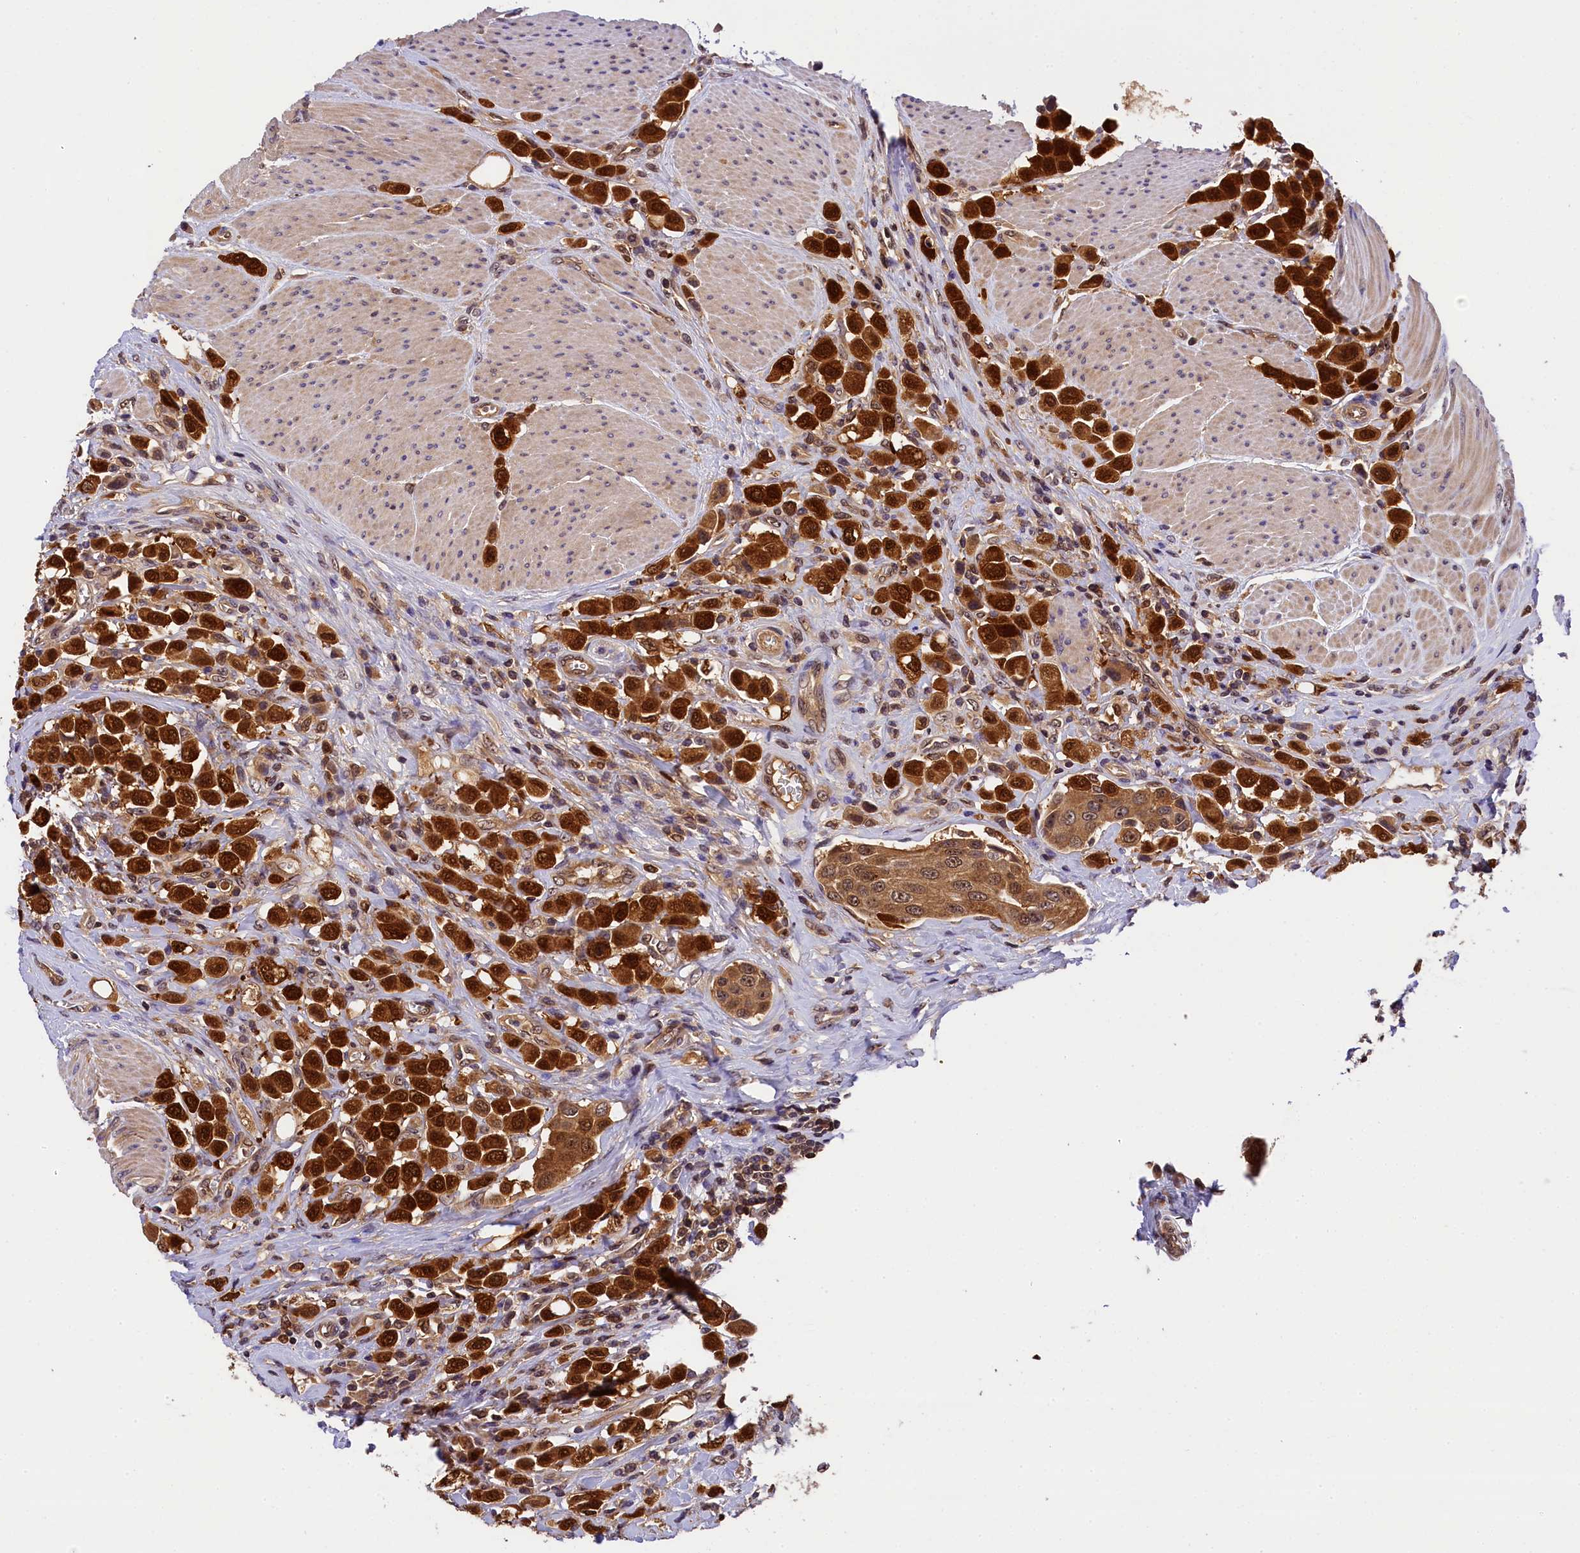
{"staining": {"intensity": "strong", "quantity": ">75%", "location": "cytoplasmic/membranous,nuclear"}, "tissue": "urothelial cancer", "cell_type": "Tumor cells", "image_type": "cancer", "snomed": [{"axis": "morphology", "description": "Urothelial carcinoma, High grade"}, {"axis": "topography", "description": "Urinary bladder"}], "caption": "Immunohistochemical staining of human urothelial carcinoma (high-grade) displays high levels of strong cytoplasmic/membranous and nuclear staining in approximately >75% of tumor cells. (Stains: DAB (3,3'-diaminobenzidine) in brown, nuclei in blue, Microscopy: brightfield microscopy at high magnification).", "gene": "EIF6", "patient": {"sex": "male", "age": 50}}